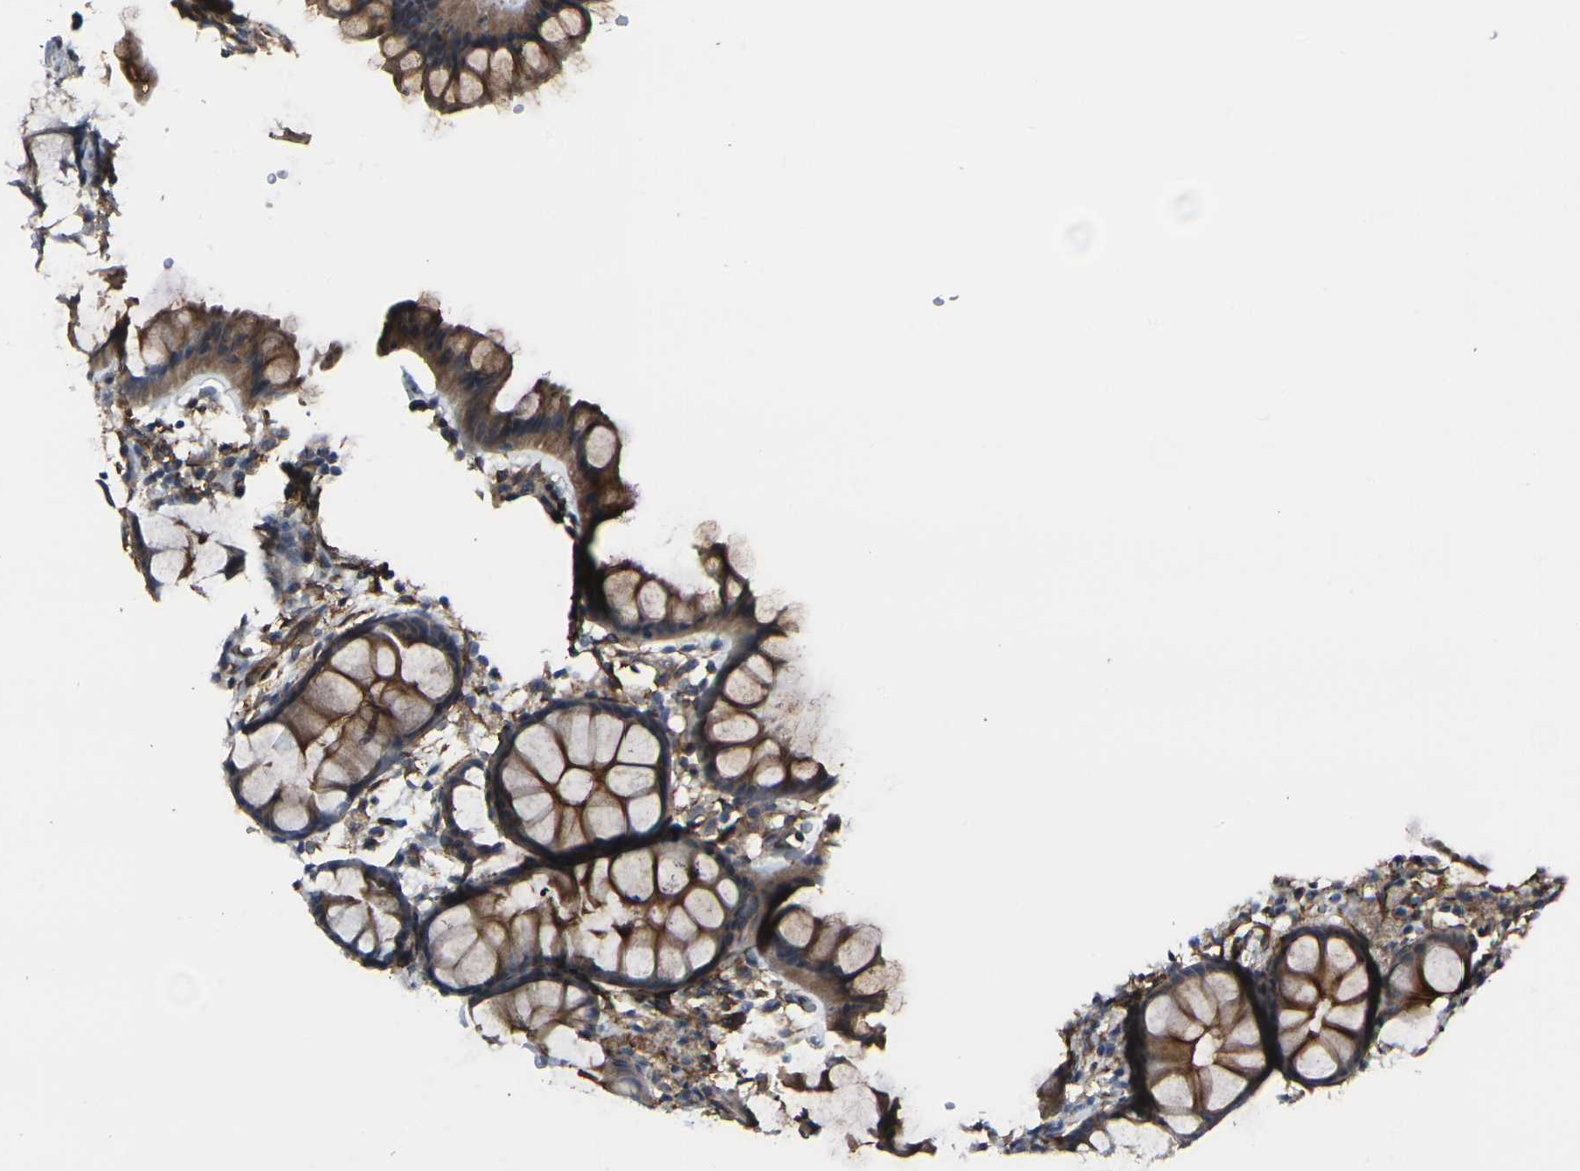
{"staining": {"intensity": "strong", "quantity": ">75%", "location": "cytoplasmic/membranous"}, "tissue": "colon", "cell_type": "Endothelial cells", "image_type": "normal", "snomed": [{"axis": "morphology", "description": "Normal tissue, NOS"}, {"axis": "topography", "description": "Colon"}], "caption": "High-power microscopy captured an IHC micrograph of normal colon, revealing strong cytoplasmic/membranous staining in approximately >75% of endothelial cells. Immunohistochemistry stains the protein of interest in brown and the nuclei are stained blue.", "gene": "MYOF", "patient": {"sex": "female", "age": 55}}